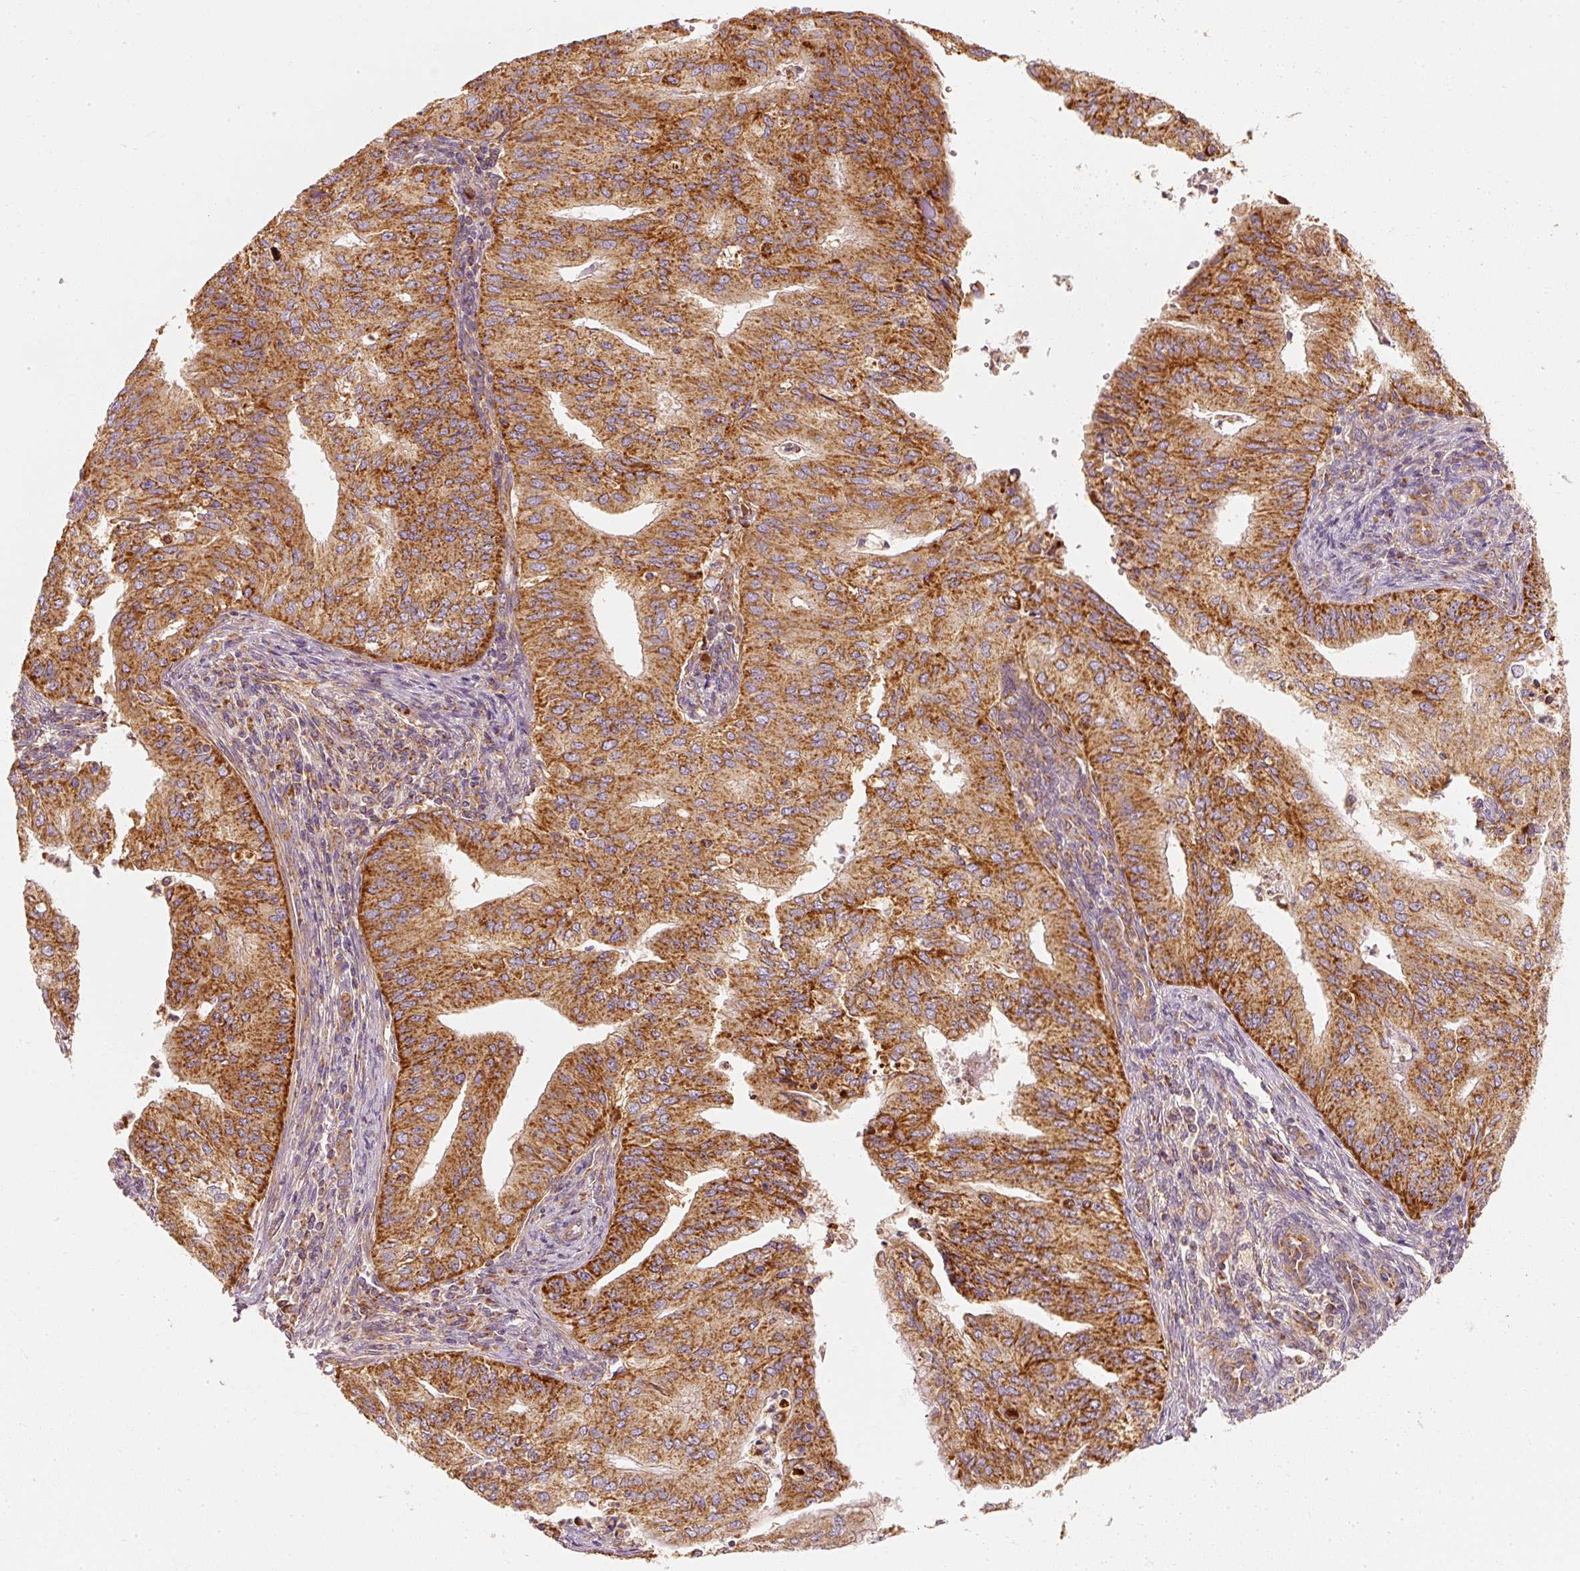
{"staining": {"intensity": "strong", "quantity": ">75%", "location": "cytoplasmic/membranous"}, "tissue": "endometrial cancer", "cell_type": "Tumor cells", "image_type": "cancer", "snomed": [{"axis": "morphology", "description": "Adenocarcinoma, NOS"}, {"axis": "topography", "description": "Endometrium"}], "caption": "Adenocarcinoma (endometrial) tissue reveals strong cytoplasmic/membranous expression in approximately >75% of tumor cells", "gene": "TOMM40", "patient": {"sex": "female", "age": 50}}